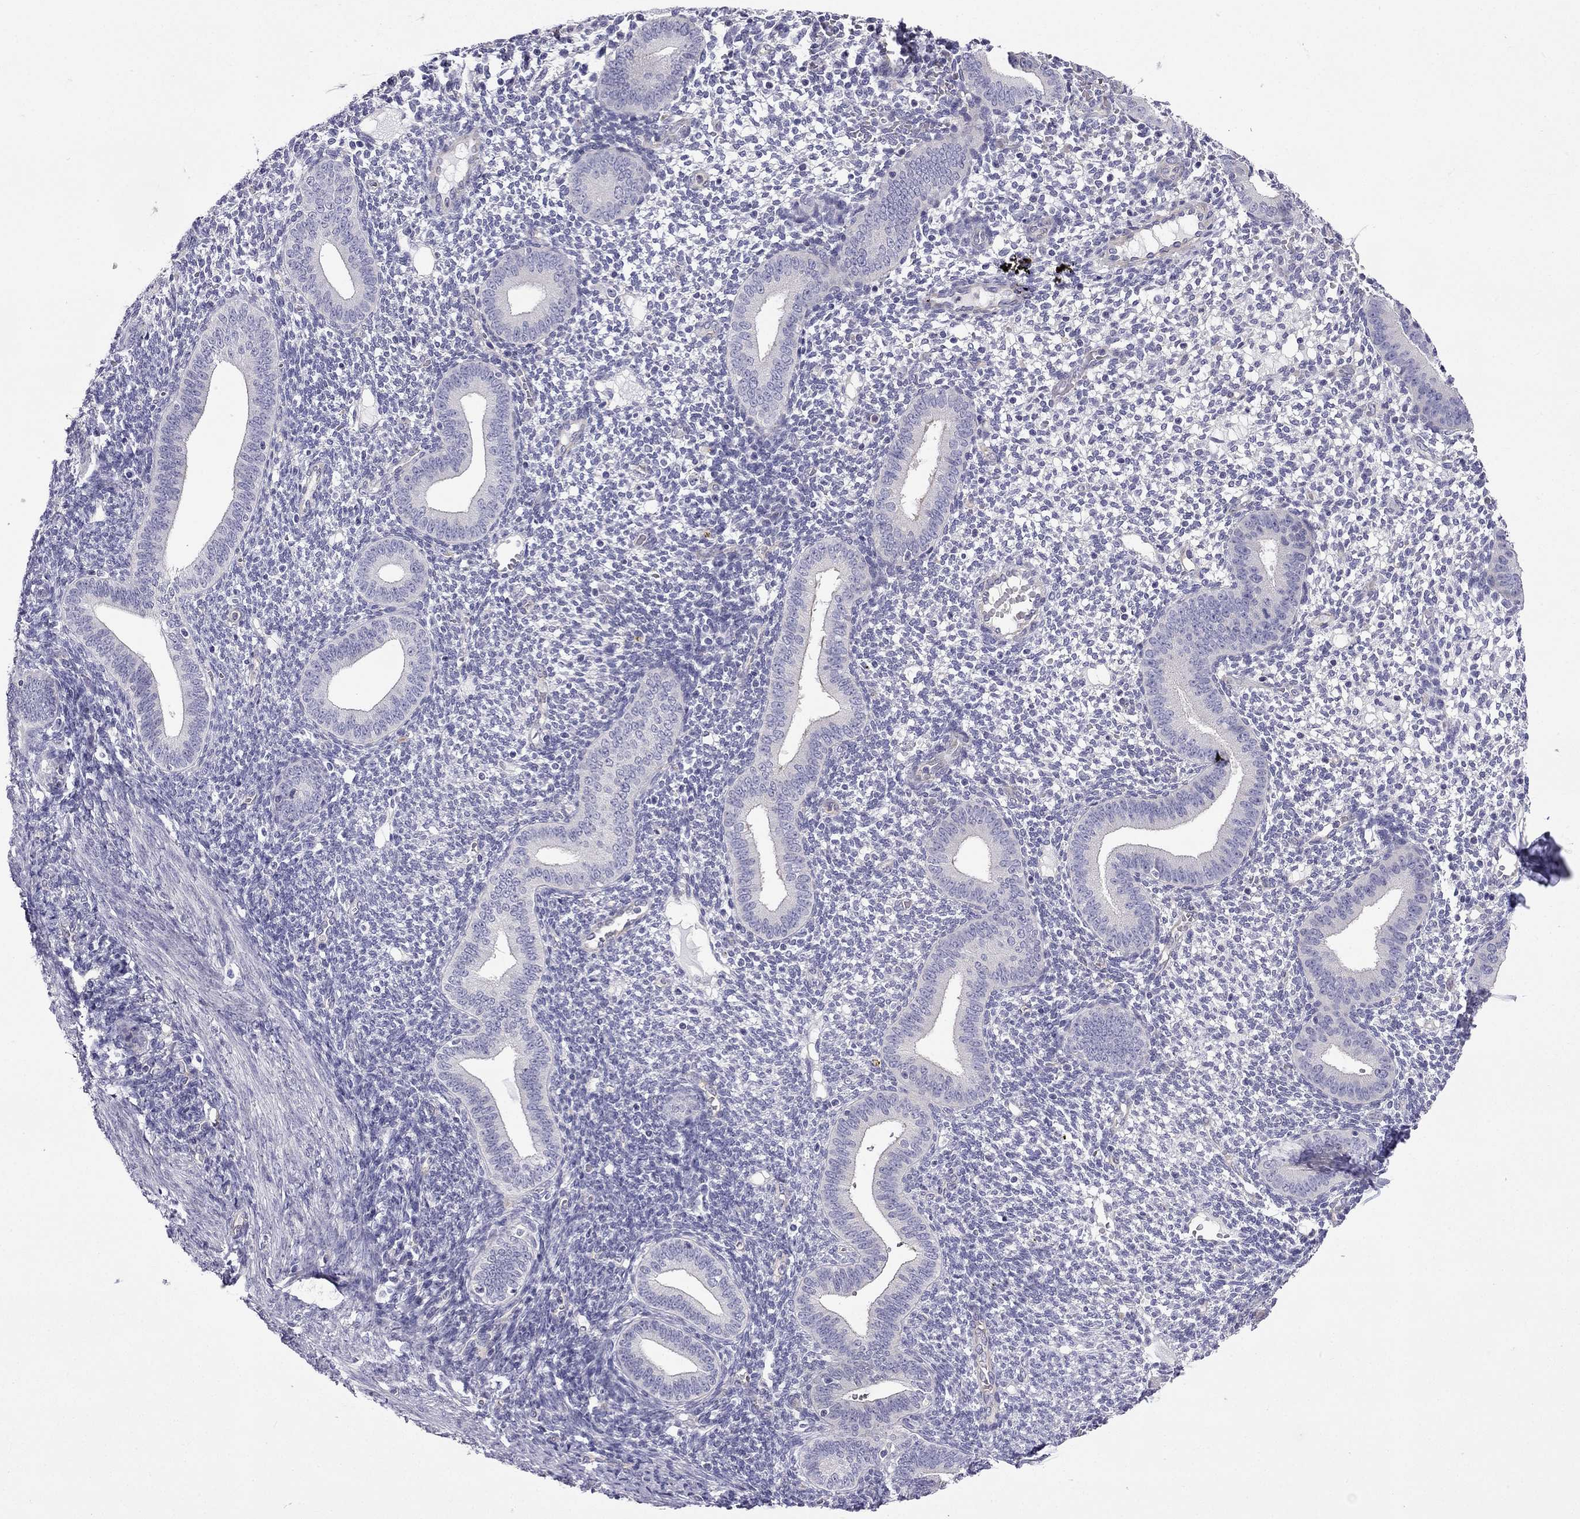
{"staining": {"intensity": "negative", "quantity": "none", "location": "none"}, "tissue": "endometrium", "cell_type": "Cells in endometrial stroma", "image_type": "normal", "snomed": [{"axis": "morphology", "description": "Normal tissue, NOS"}, {"axis": "topography", "description": "Endometrium"}], "caption": "An image of endometrium stained for a protein reveals no brown staining in cells in endometrial stroma. (Stains: DAB (3,3'-diaminobenzidine) IHC with hematoxylin counter stain, Microscopy: brightfield microscopy at high magnification).", "gene": "GJA8", "patient": {"sex": "female", "age": 40}}